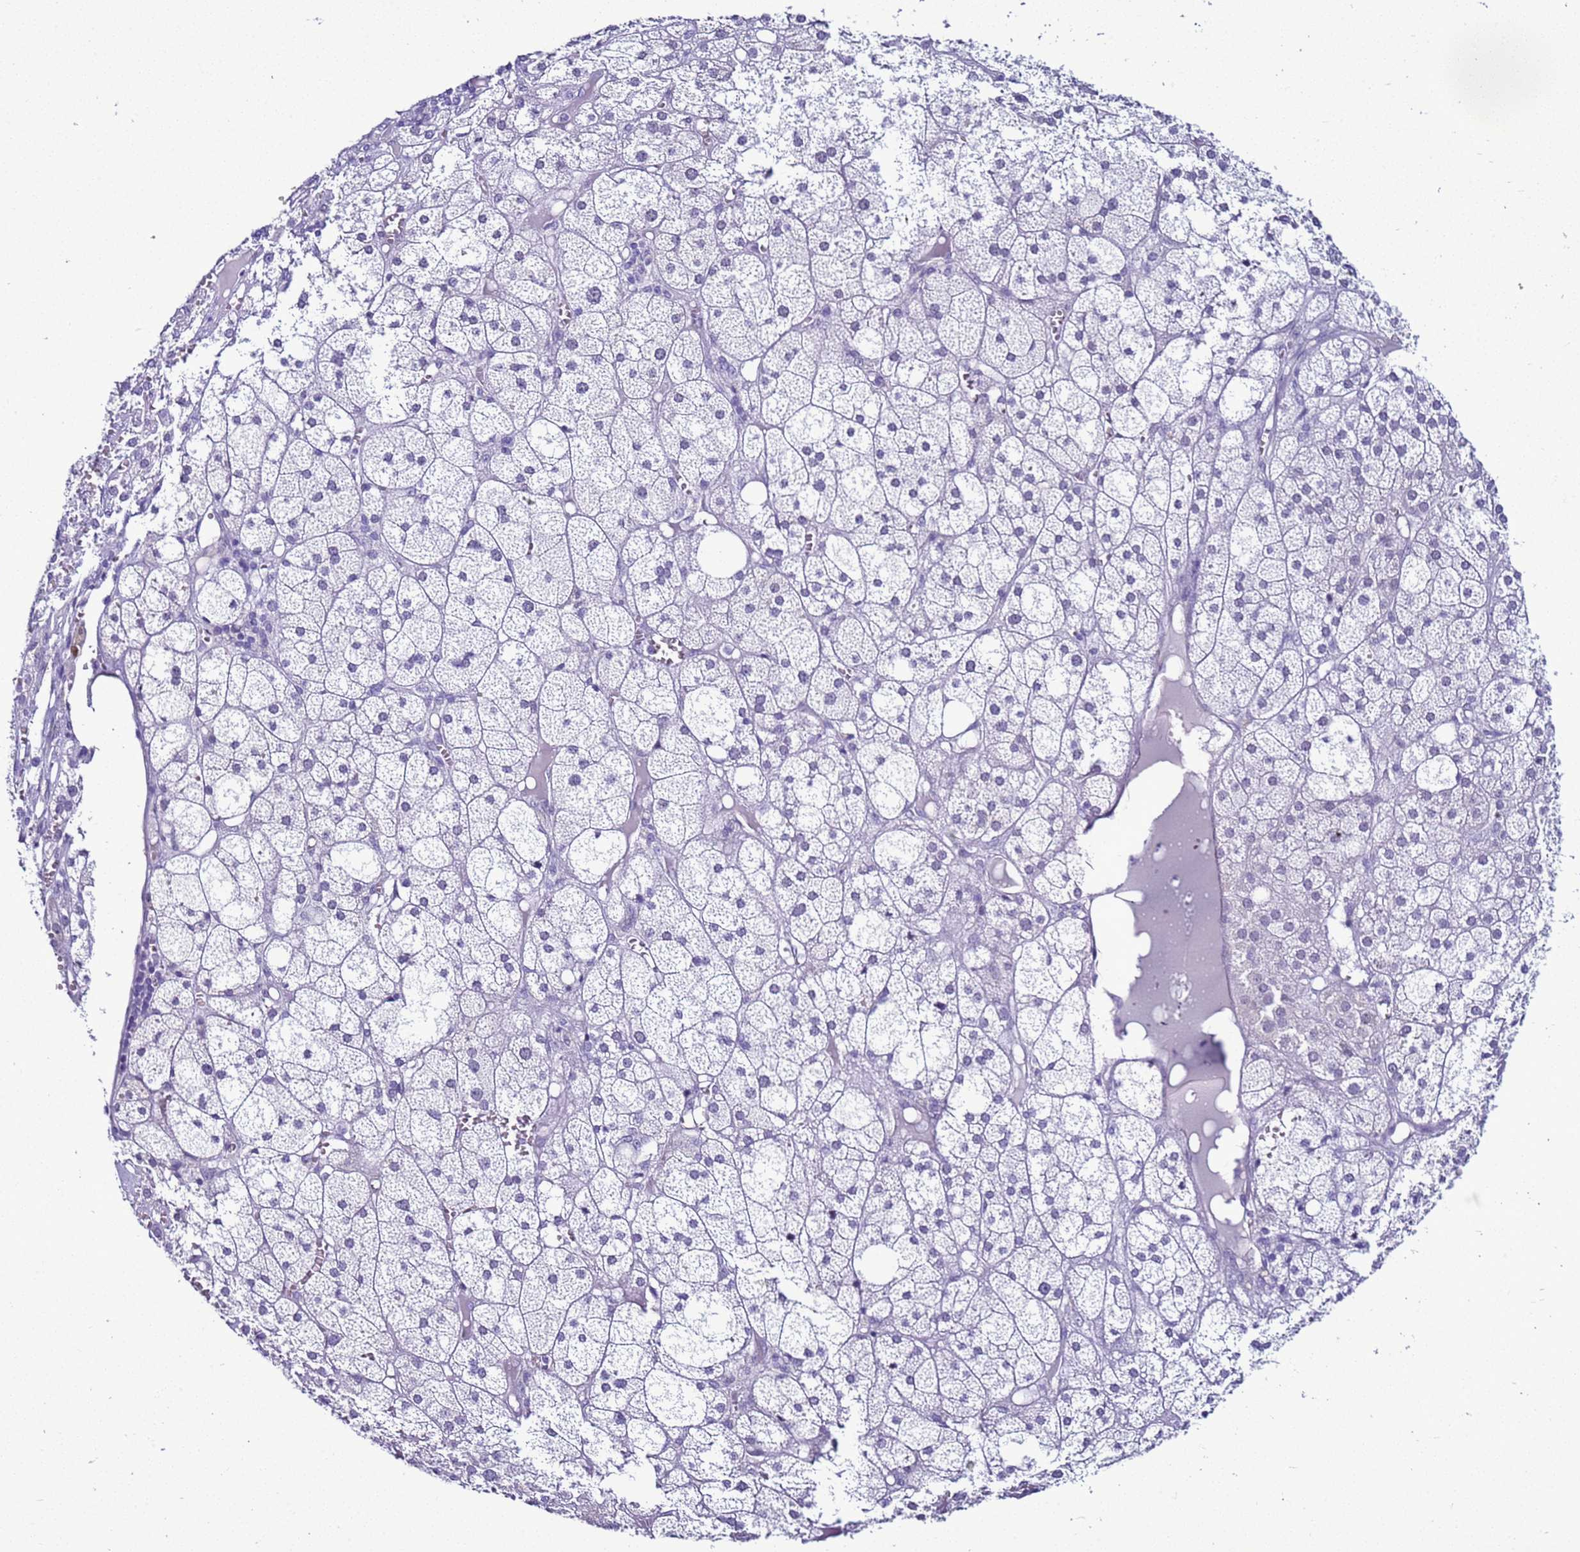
{"staining": {"intensity": "negative", "quantity": "none", "location": "none"}, "tissue": "adrenal gland", "cell_type": "Glandular cells", "image_type": "normal", "snomed": [{"axis": "morphology", "description": "Normal tissue, NOS"}, {"axis": "topography", "description": "Adrenal gland"}], "caption": "Immunohistochemical staining of normal adrenal gland displays no significant staining in glandular cells.", "gene": "LRRC10B", "patient": {"sex": "female", "age": 61}}